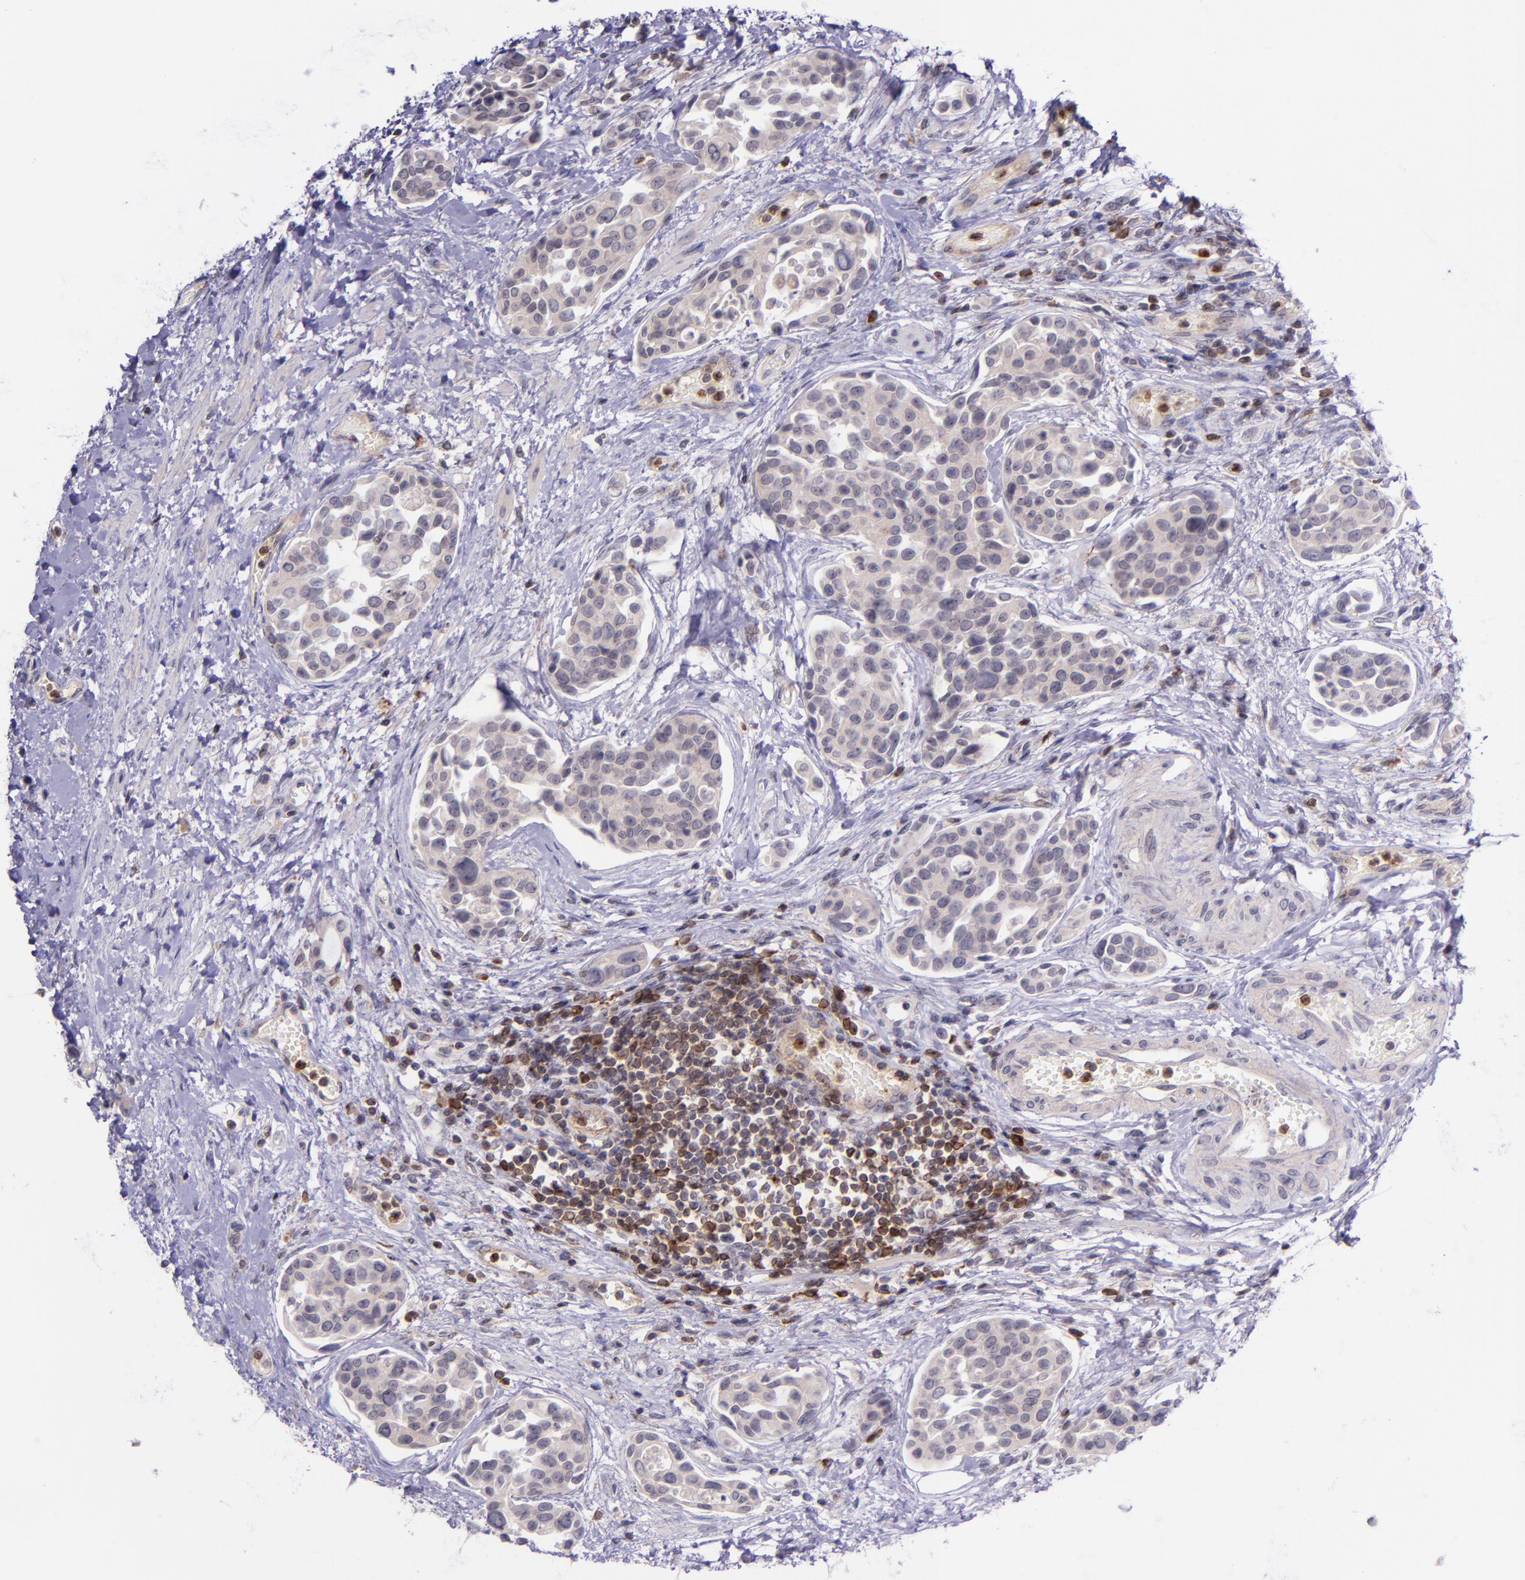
{"staining": {"intensity": "weak", "quantity": "<25%", "location": "cytoplasmic/membranous"}, "tissue": "urothelial cancer", "cell_type": "Tumor cells", "image_type": "cancer", "snomed": [{"axis": "morphology", "description": "Urothelial carcinoma, High grade"}, {"axis": "topography", "description": "Urinary bladder"}], "caption": "Urothelial cancer was stained to show a protein in brown. There is no significant staining in tumor cells. (DAB immunohistochemistry (IHC), high magnification).", "gene": "SELL", "patient": {"sex": "male", "age": 78}}